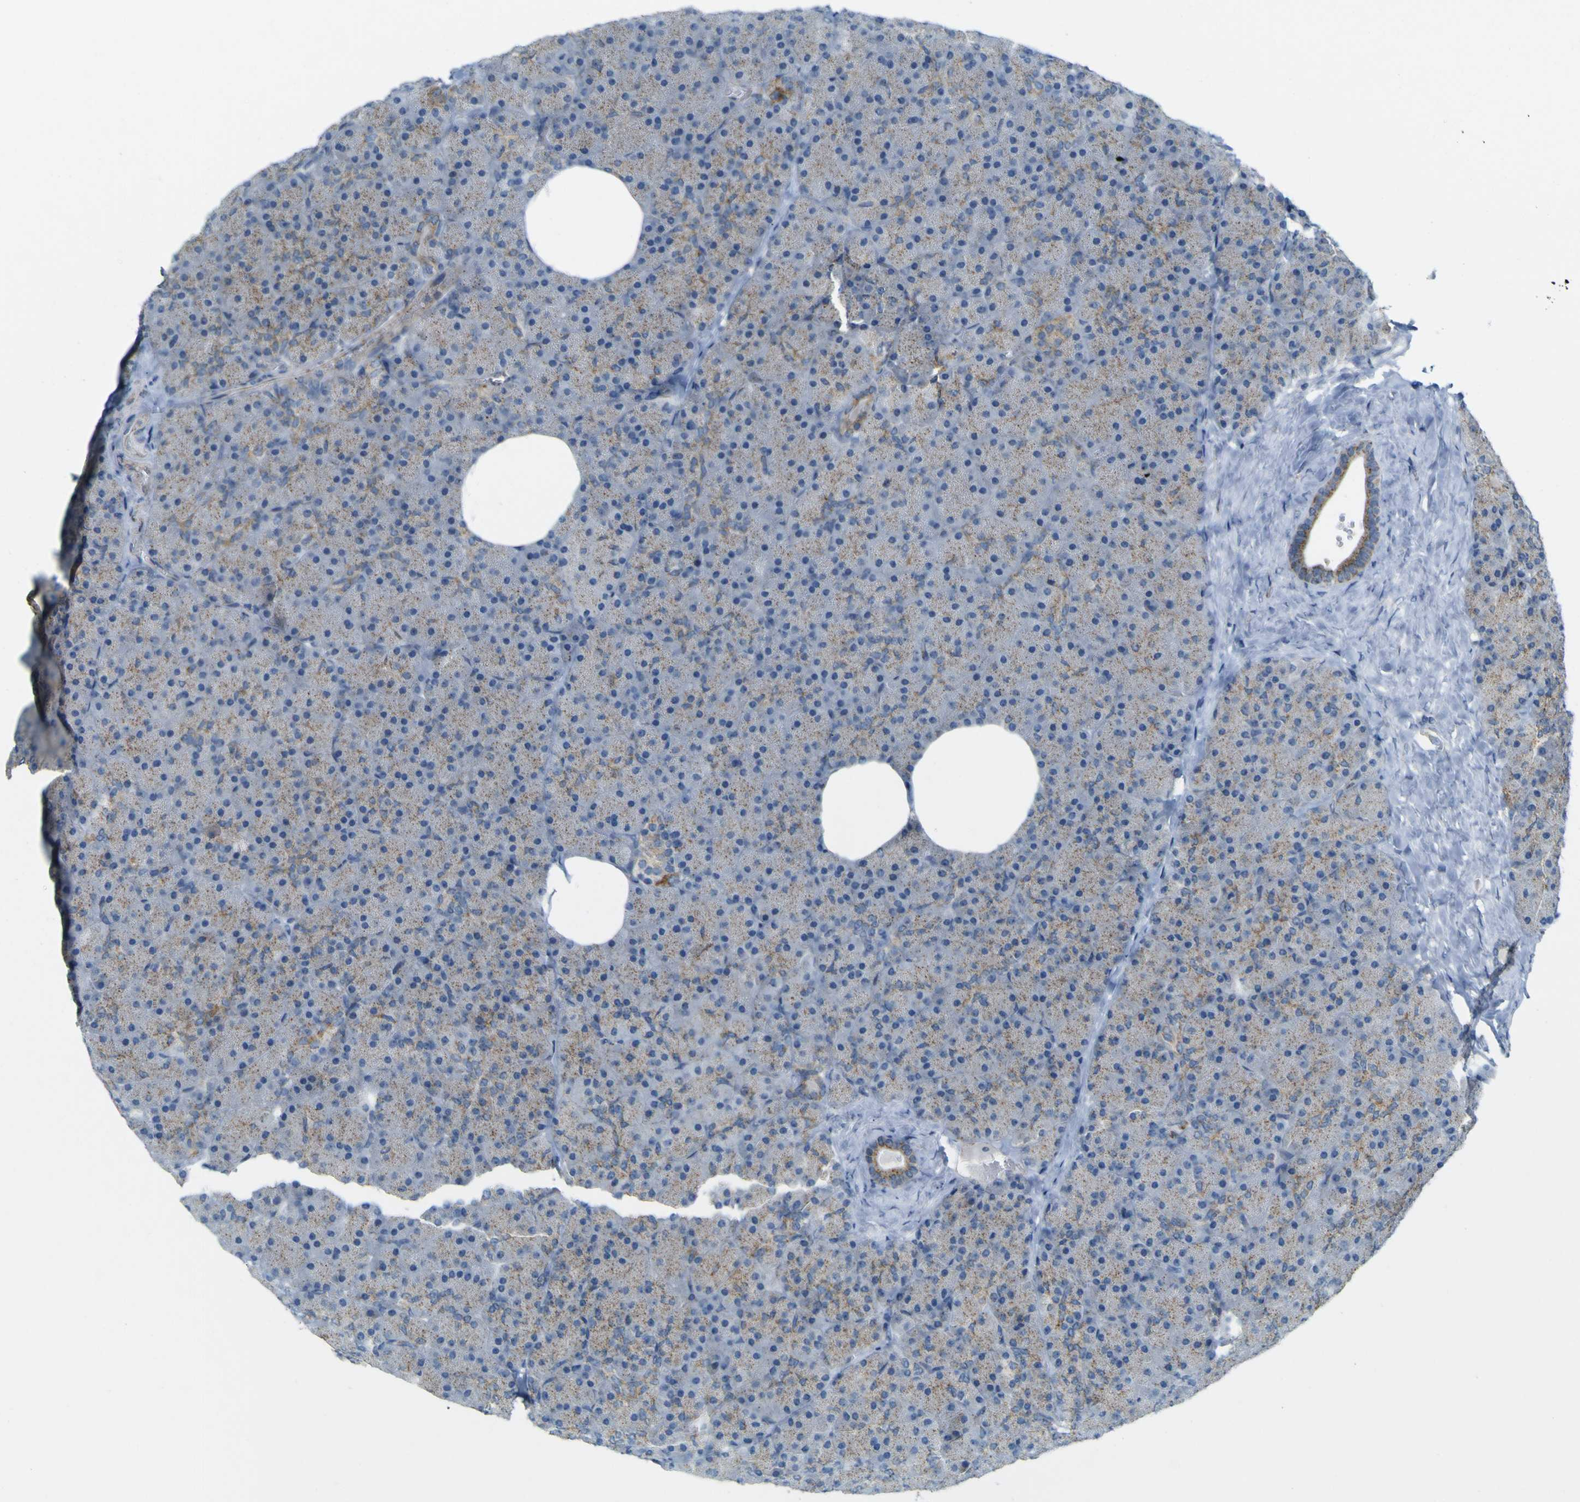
{"staining": {"intensity": "weak", "quantity": ">75%", "location": "cytoplasmic/membranous"}, "tissue": "pancreas", "cell_type": "Exocrine glandular cells", "image_type": "normal", "snomed": [{"axis": "morphology", "description": "Normal tissue, NOS"}, {"axis": "topography", "description": "Pancreas"}], "caption": "IHC of benign human pancreas reveals low levels of weak cytoplasmic/membranous positivity in approximately >75% of exocrine glandular cells.", "gene": "ACBD5", "patient": {"sex": "female", "age": 35}}